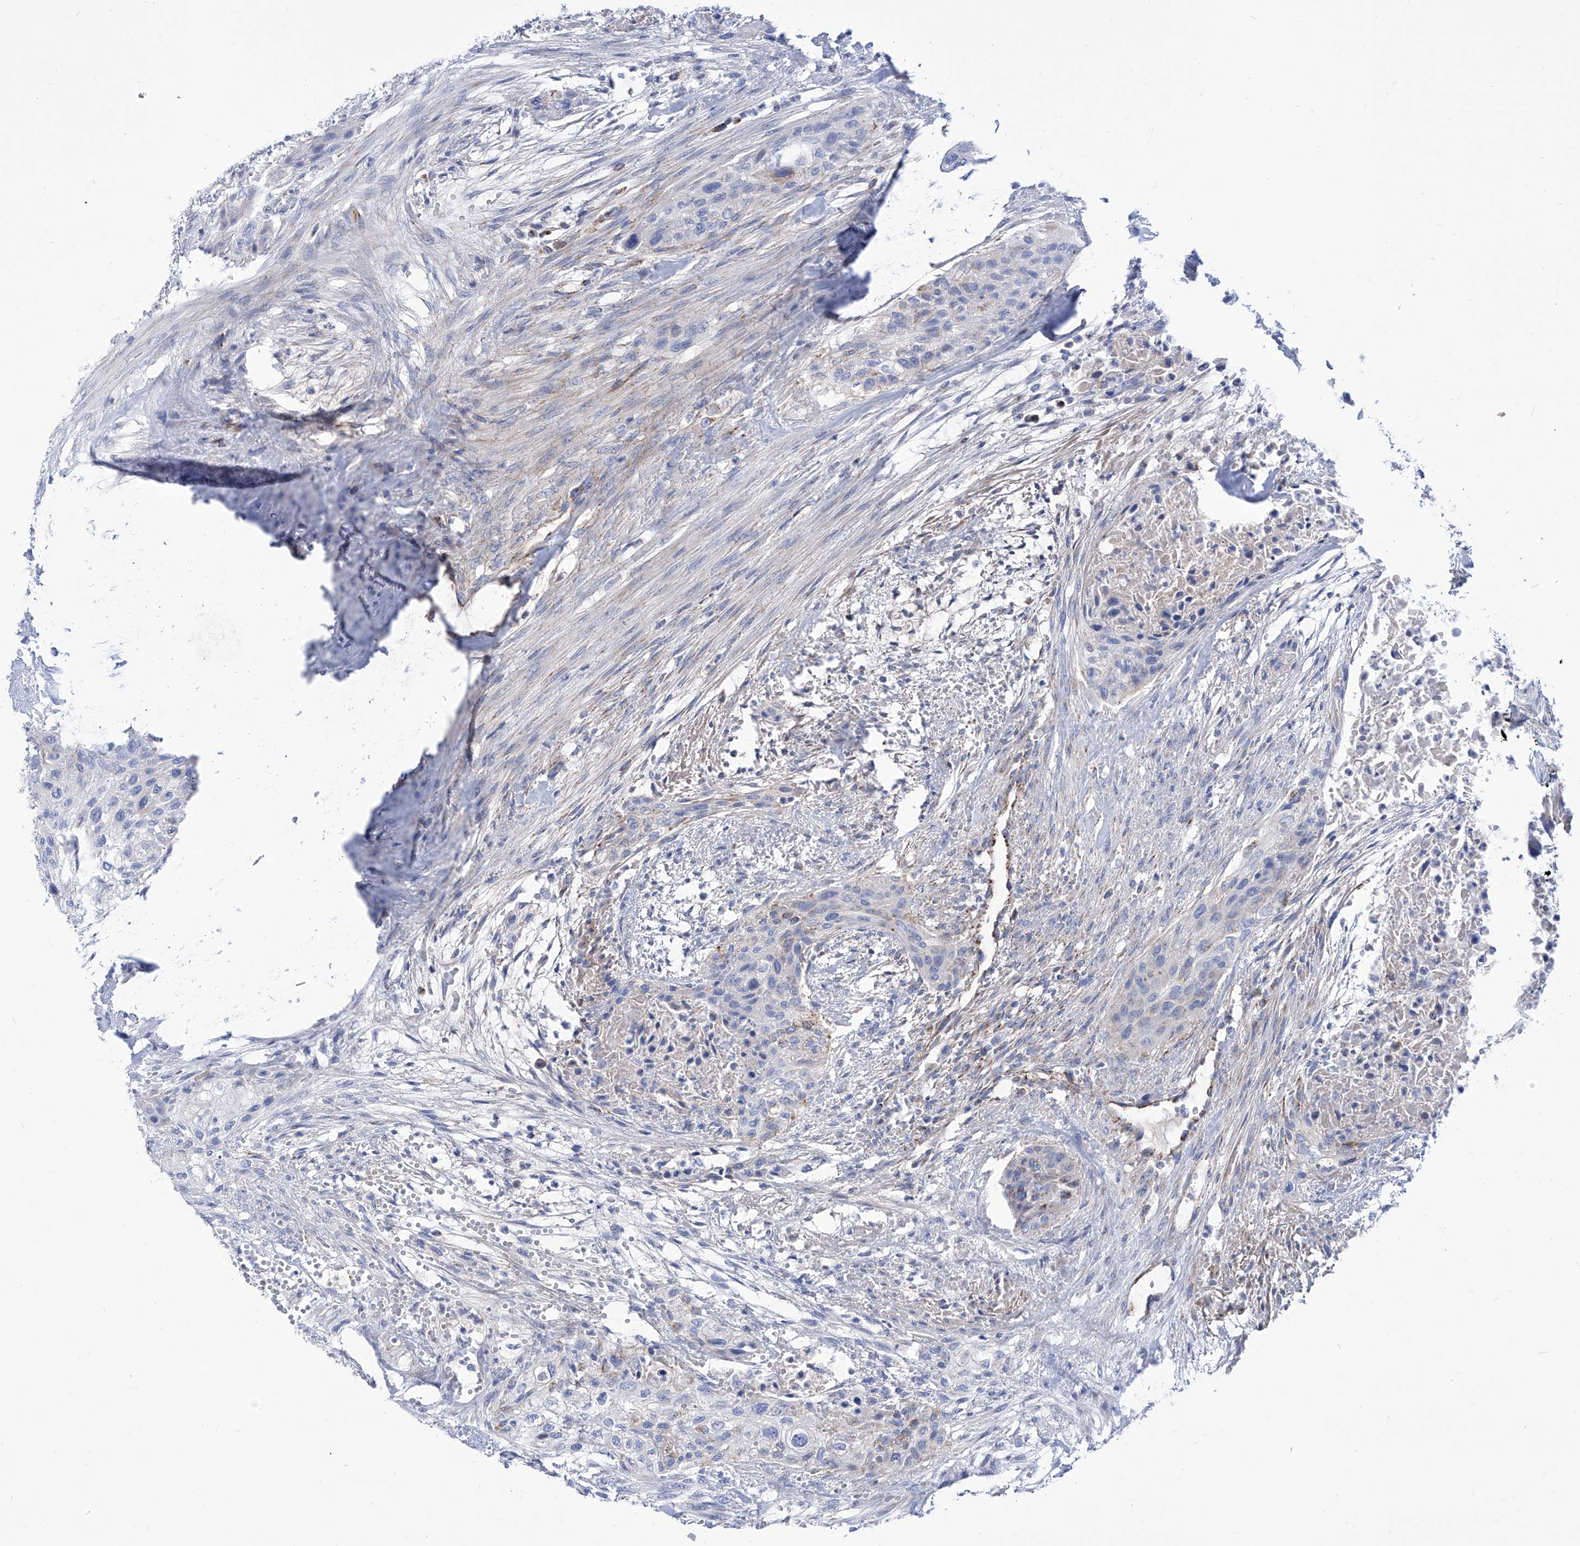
{"staining": {"intensity": "negative", "quantity": "none", "location": "none"}, "tissue": "urothelial cancer", "cell_type": "Tumor cells", "image_type": "cancer", "snomed": [{"axis": "morphology", "description": "Urothelial carcinoma, High grade"}, {"axis": "topography", "description": "Urinary bladder"}], "caption": "High-grade urothelial carcinoma was stained to show a protein in brown. There is no significant expression in tumor cells. Nuclei are stained in blue.", "gene": "SRBD1", "patient": {"sex": "male", "age": 35}}